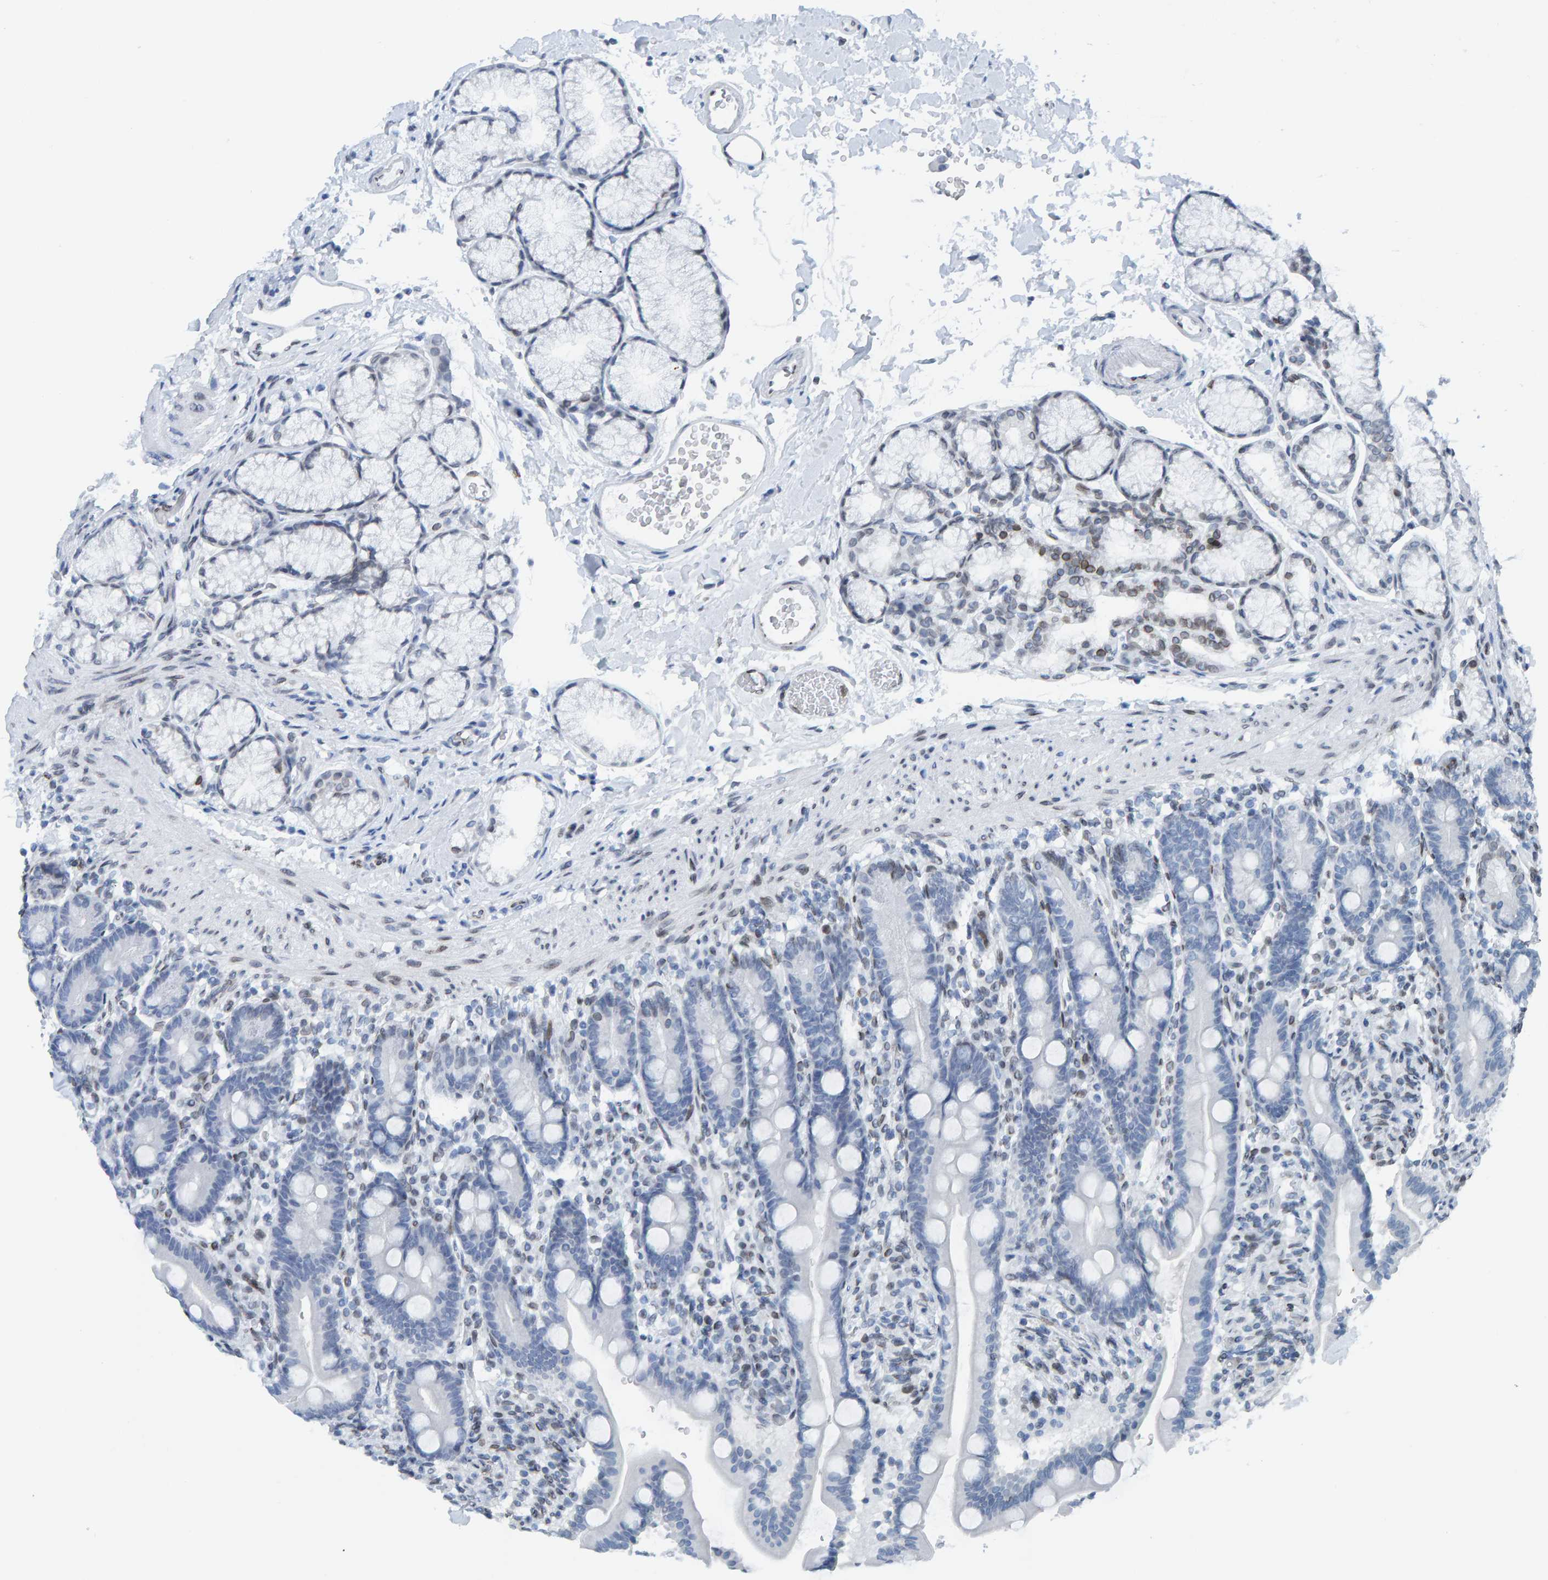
{"staining": {"intensity": "negative", "quantity": "none", "location": "none"}, "tissue": "duodenum", "cell_type": "Glandular cells", "image_type": "normal", "snomed": [{"axis": "morphology", "description": "Normal tissue, NOS"}, {"axis": "topography", "description": "Duodenum"}], "caption": "Immunohistochemistry photomicrograph of benign duodenum: human duodenum stained with DAB (3,3'-diaminobenzidine) reveals no significant protein positivity in glandular cells.", "gene": "LMNB2", "patient": {"sex": "male", "age": 54}}